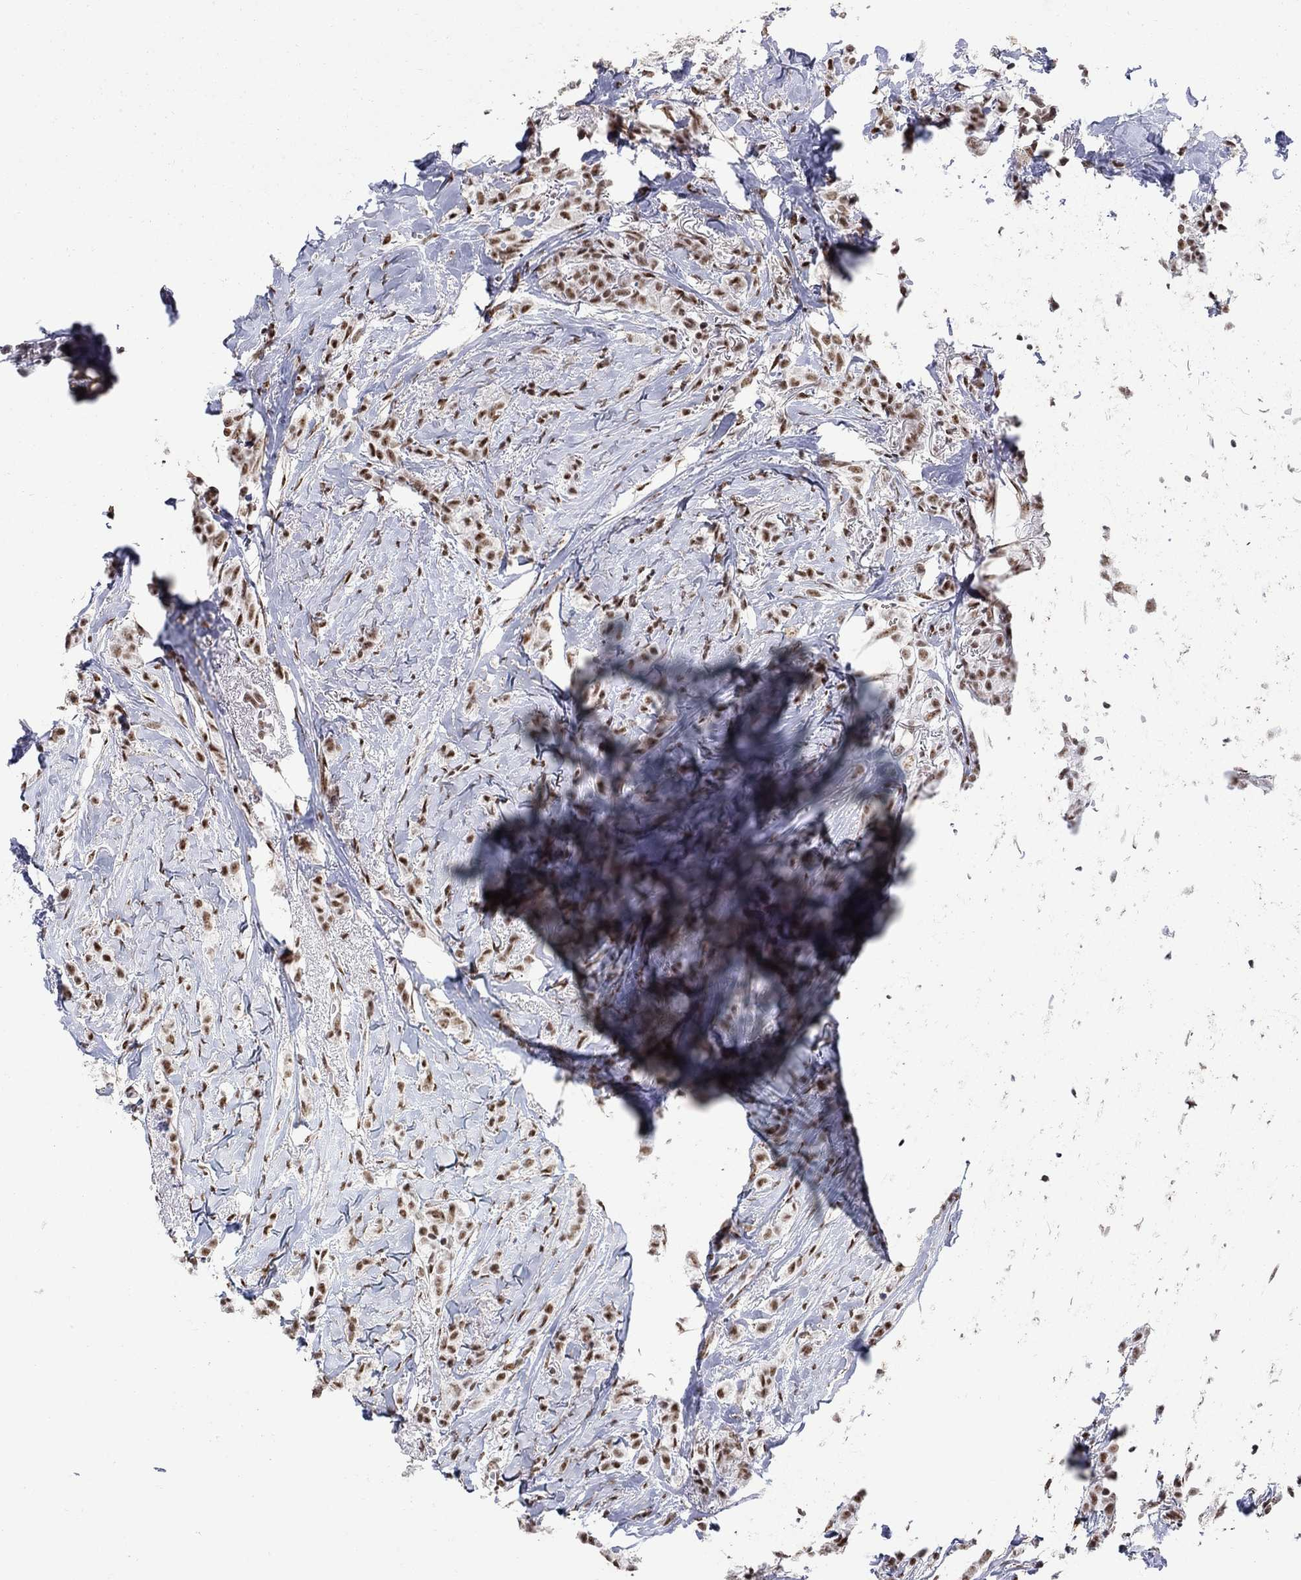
{"staining": {"intensity": "moderate", "quantity": ">75%", "location": "nuclear"}, "tissue": "breast cancer", "cell_type": "Tumor cells", "image_type": "cancer", "snomed": [{"axis": "morphology", "description": "Duct carcinoma"}, {"axis": "topography", "description": "Breast"}], "caption": "DAB immunohistochemical staining of human breast cancer exhibits moderate nuclear protein expression in about >75% of tumor cells.", "gene": "PNISR", "patient": {"sex": "female", "age": 85}}